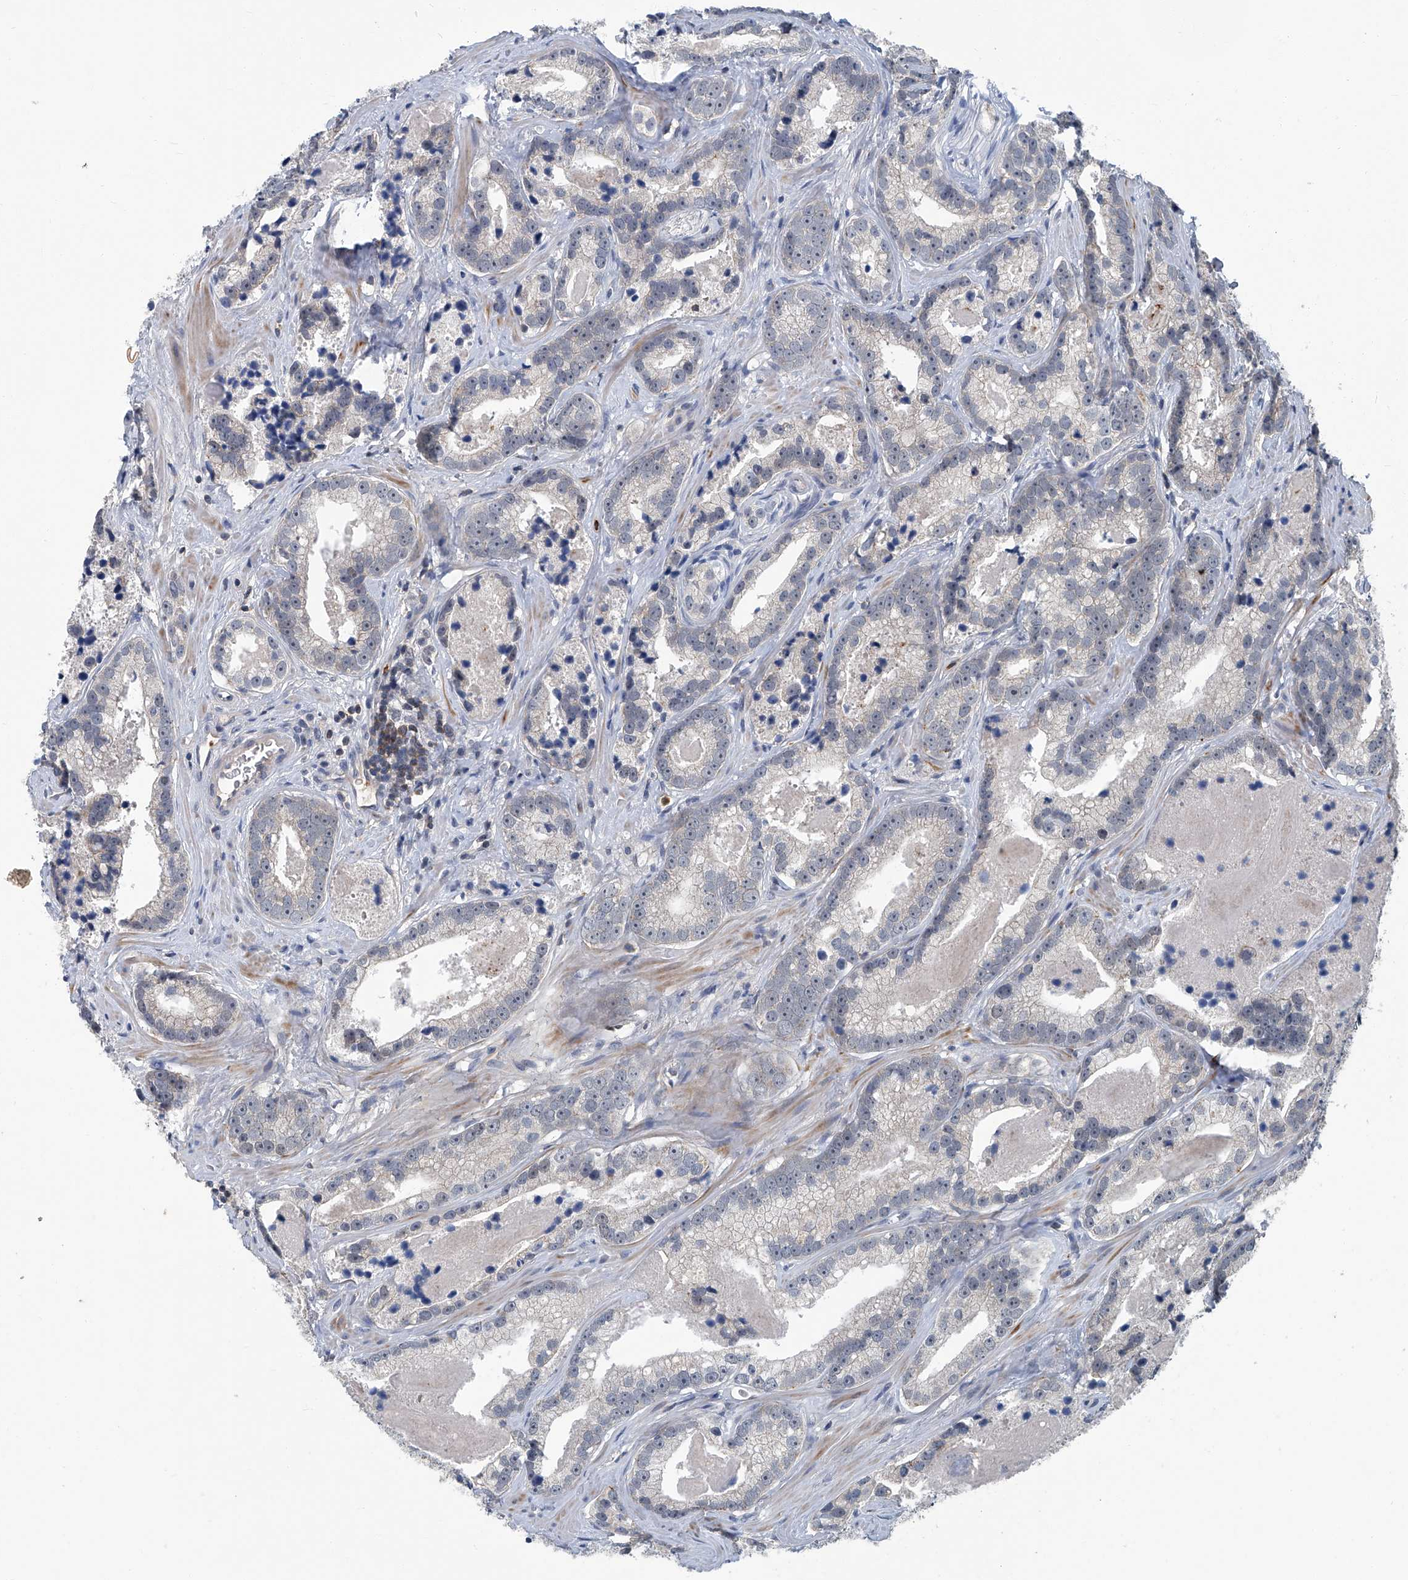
{"staining": {"intensity": "negative", "quantity": "none", "location": "none"}, "tissue": "prostate cancer", "cell_type": "Tumor cells", "image_type": "cancer", "snomed": [{"axis": "morphology", "description": "Adenocarcinoma, High grade"}, {"axis": "topography", "description": "Prostate"}], "caption": "Immunohistochemistry micrograph of human adenocarcinoma (high-grade) (prostate) stained for a protein (brown), which shows no positivity in tumor cells. (Immunohistochemistry, brightfield microscopy, high magnification).", "gene": "AKNAD1", "patient": {"sex": "male", "age": 62}}